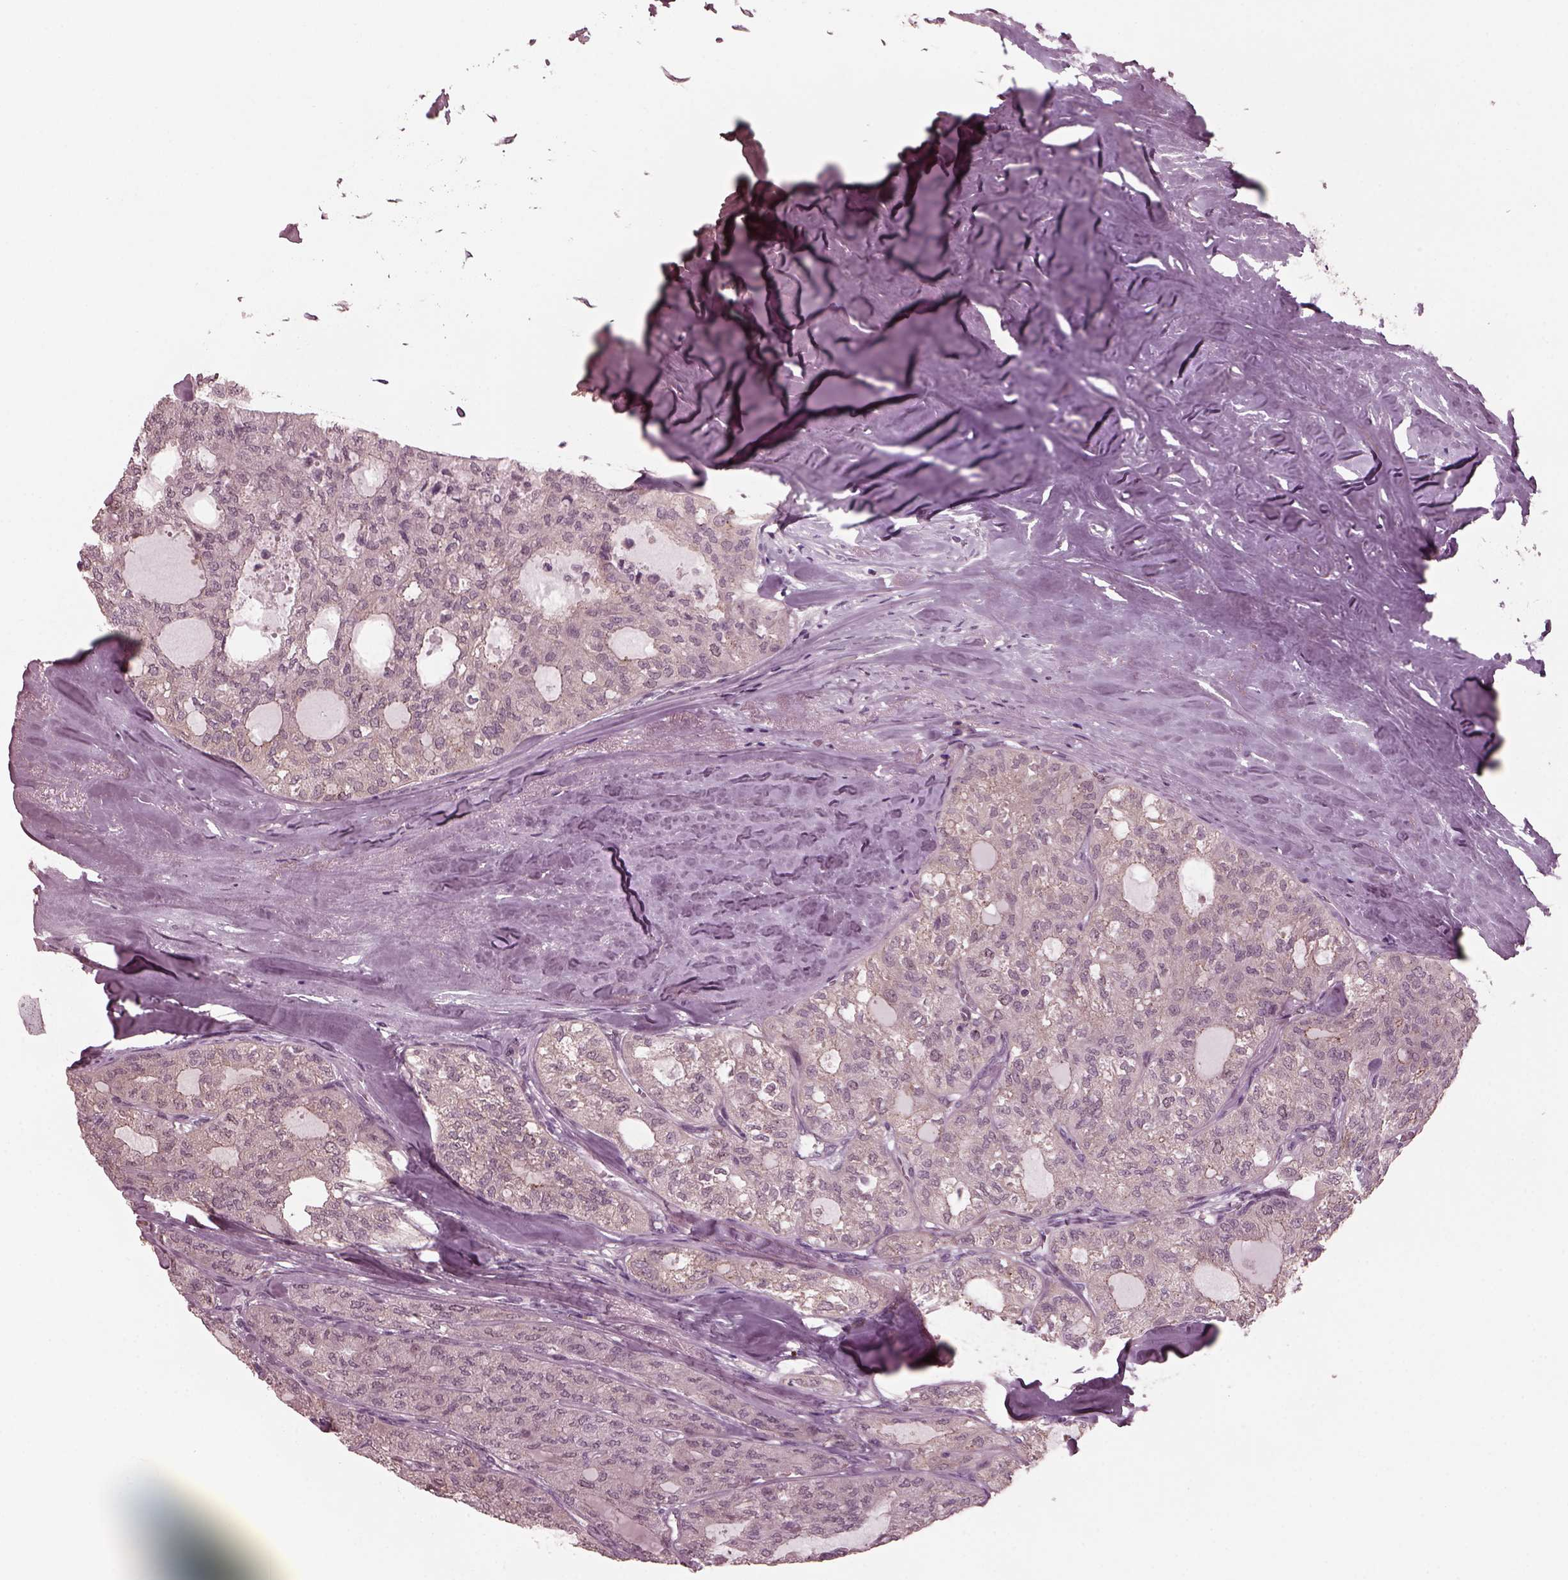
{"staining": {"intensity": "weak", "quantity": "<25%", "location": "cytoplasmic/membranous"}, "tissue": "thyroid cancer", "cell_type": "Tumor cells", "image_type": "cancer", "snomed": [{"axis": "morphology", "description": "Follicular adenoma carcinoma, NOS"}, {"axis": "topography", "description": "Thyroid gland"}], "caption": "The histopathology image shows no staining of tumor cells in follicular adenoma carcinoma (thyroid).", "gene": "SAXO1", "patient": {"sex": "male", "age": 75}}